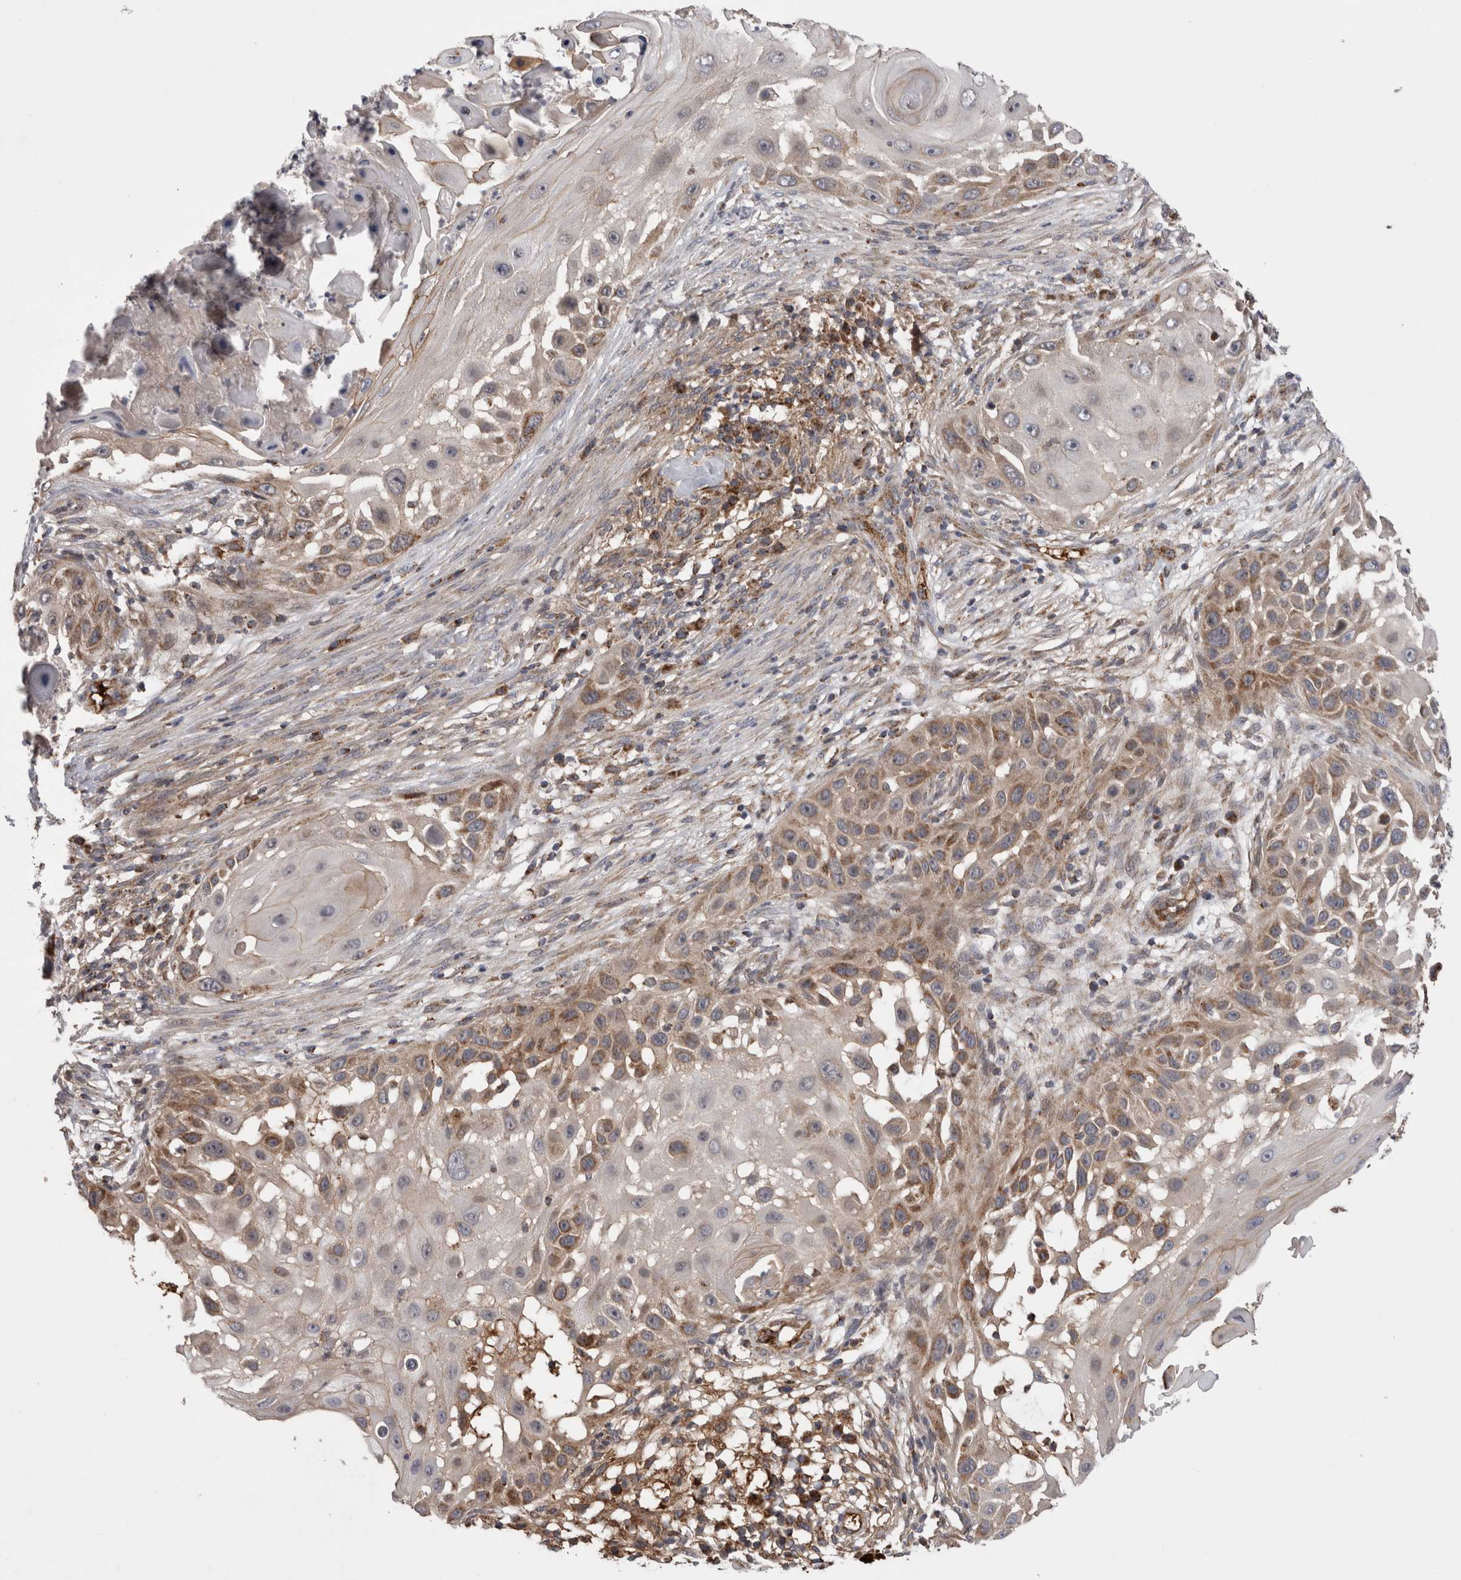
{"staining": {"intensity": "moderate", "quantity": "<25%", "location": "cytoplasmic/membranous"}, "tissue": "skin cancer", "cell_type": "Tumor cells", "image_type": "cancer", "snomed": [{"axis": "morphology", "description": "Squamous cell carcinoma, NOS"}, {"axis": "topography", "description": "Skin"}], "caption": "Immunohistochemistry (IHC) micrograph of skin cancer (squamous cell carcinoma) stained for a protein (brown), which reveals low levels of moderate cytoplasmic/membranous expression in approximately <25% of tumor cells.", "gene": "DARS2", "patient": {"sex": "female", "age": 44}}